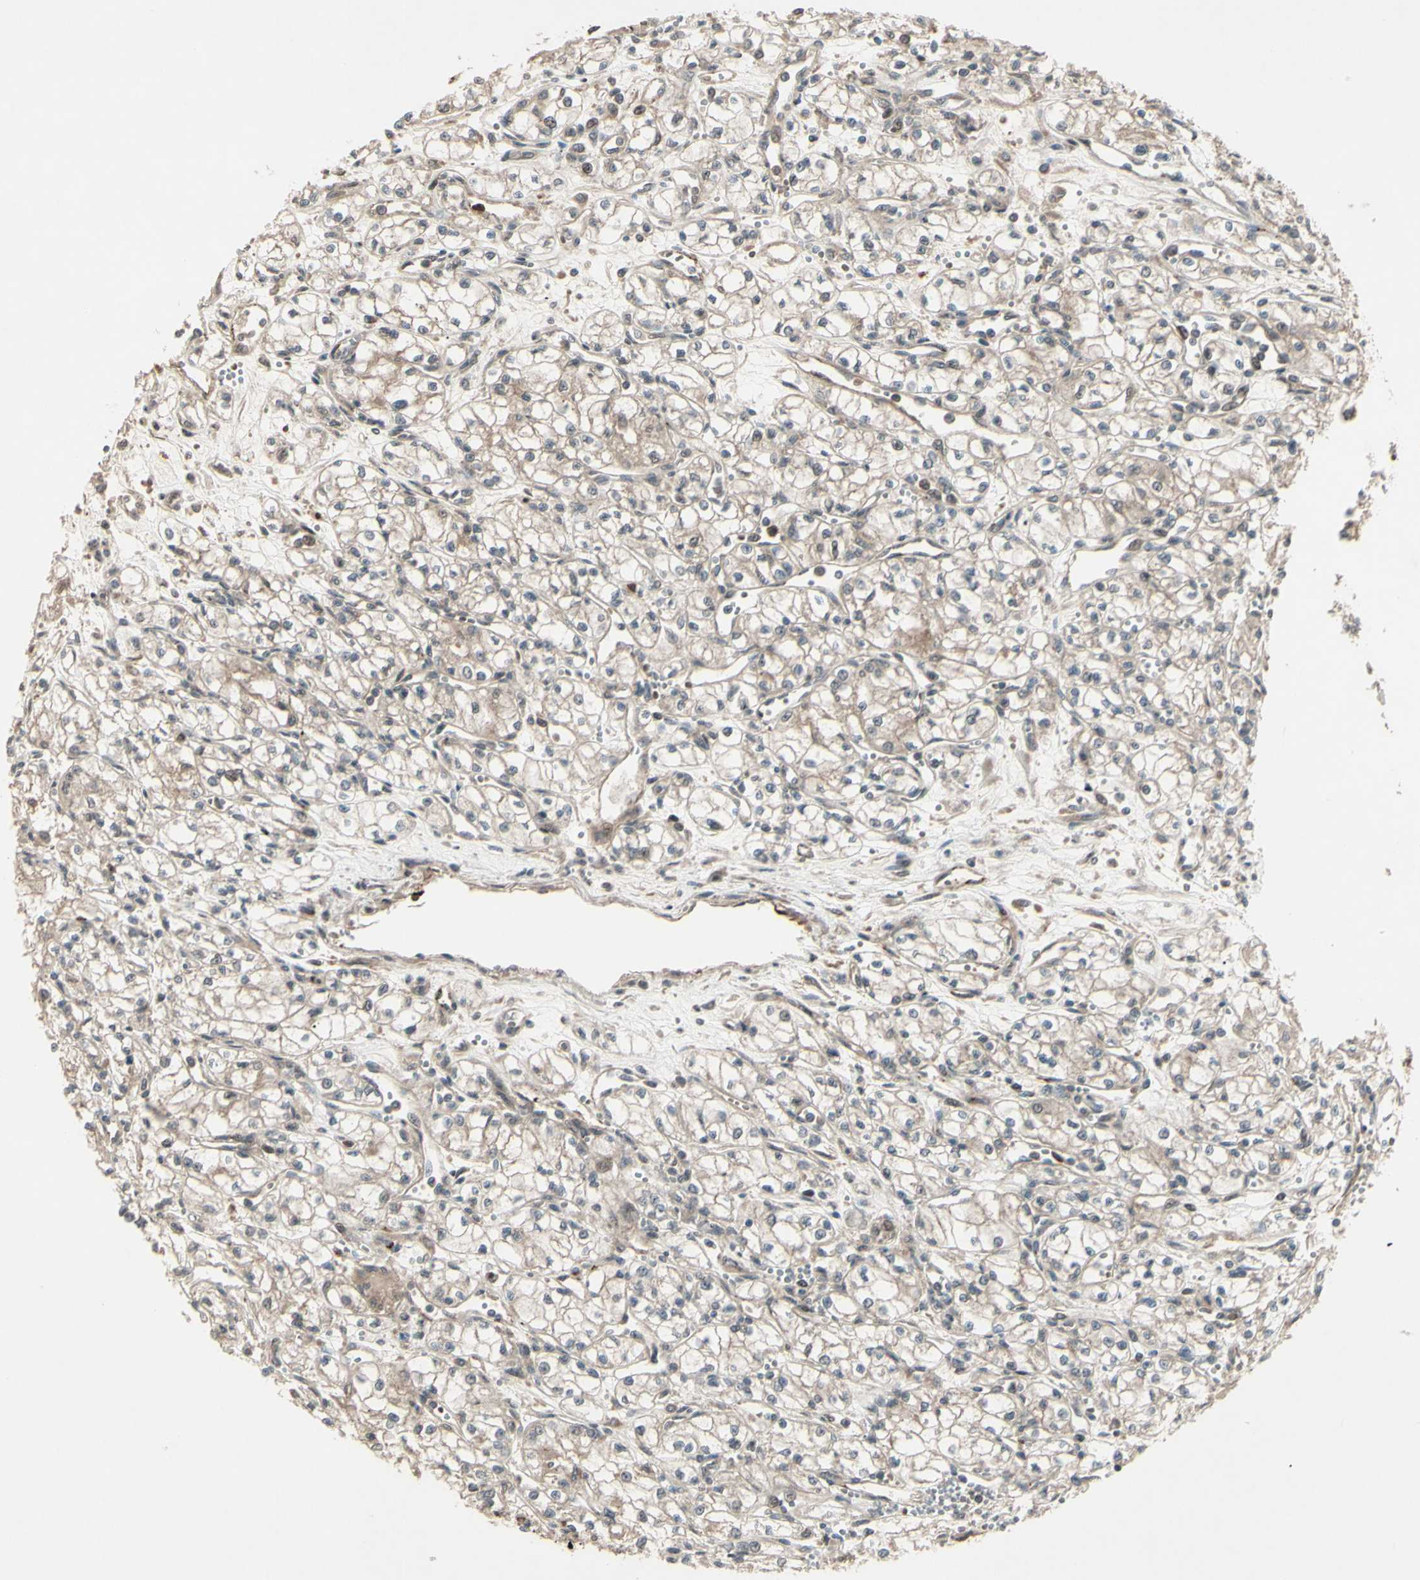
{"staining": {"intensity": "weak", "quantity": ">75%", "location": "cytoplasmic/membranous,nuclear"}, "tissue": "renal cancer", "cell_type": "Tumor cells", "image_type": "cancer", "snomed": [{"axis": "morphology", "description": "Normal tissue, NOS"}, {"axis": "morphology", "description": "Adenocarcinoma, NOS"}, {"axis": "topography", "description": "Kidney"}], "caption": "The photomicrograph displays a brown stain indicating the presence of a protein in the cytoplasmic/membranous and nuclear of tumor cells in renal cancer (adenocarcinoma).", "gene": "MLF2", "patient": {"sex": "male", "age": 59}}